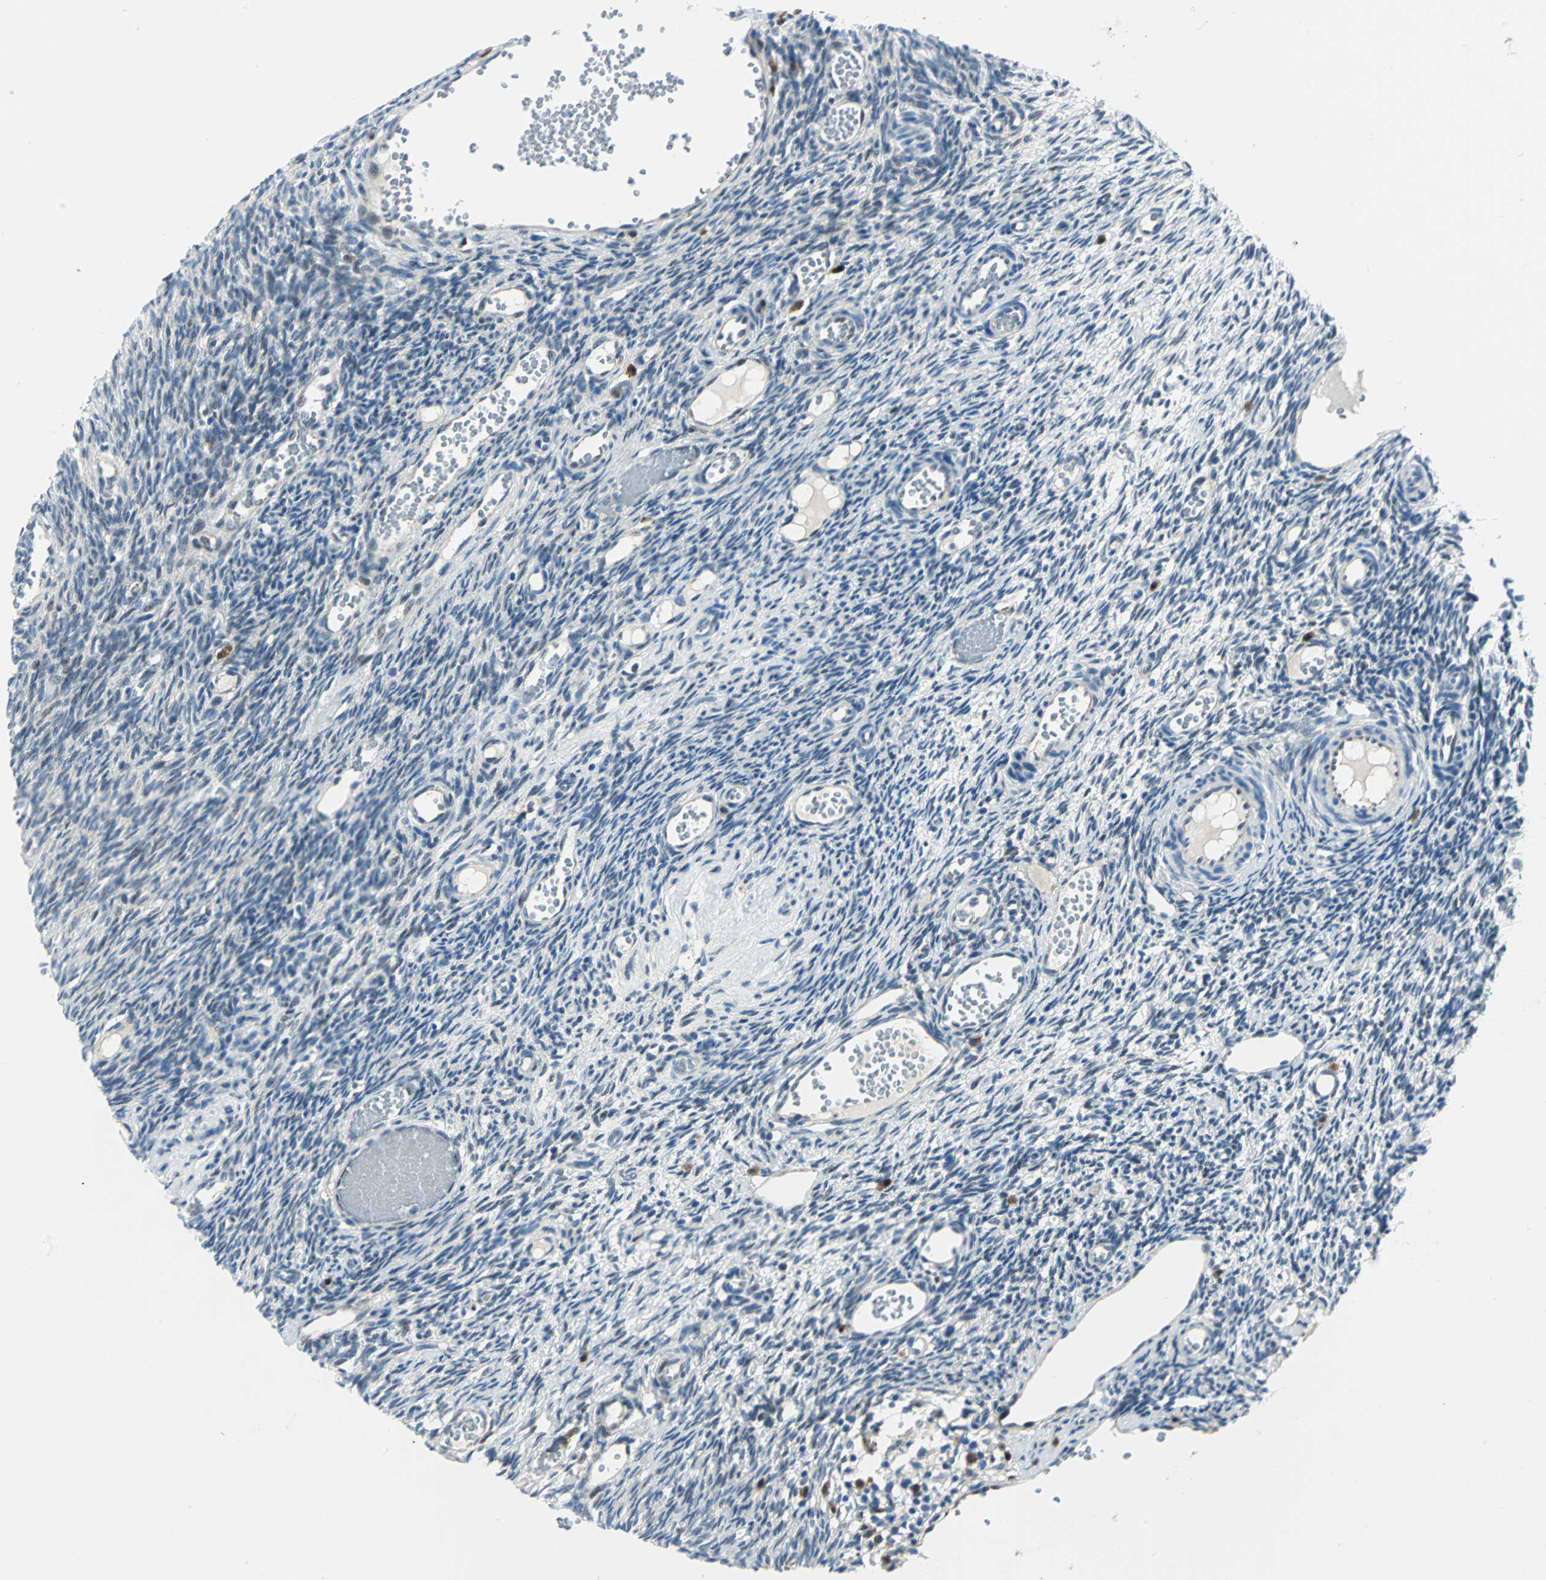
{"staining": {"intensity": "negative", "quantity": "none", "location": "none"}, "tissue": "ovary", "cell_type": "Ovarian stroma cells", "image_type": "normal", "snomed": [{"axis": "morphology", "description": "Normal tissue, NOS"}, {"axis": "topography", "description": "Ovary"}], "caption": "DAB (3,3'-diaminobenzidine) immunohistochemical staining of benign ovary reveals no significant staining in ovarian stroma cells.", "gene": "AKR1A1", "patient": {"sex": "female", "age": 35}}